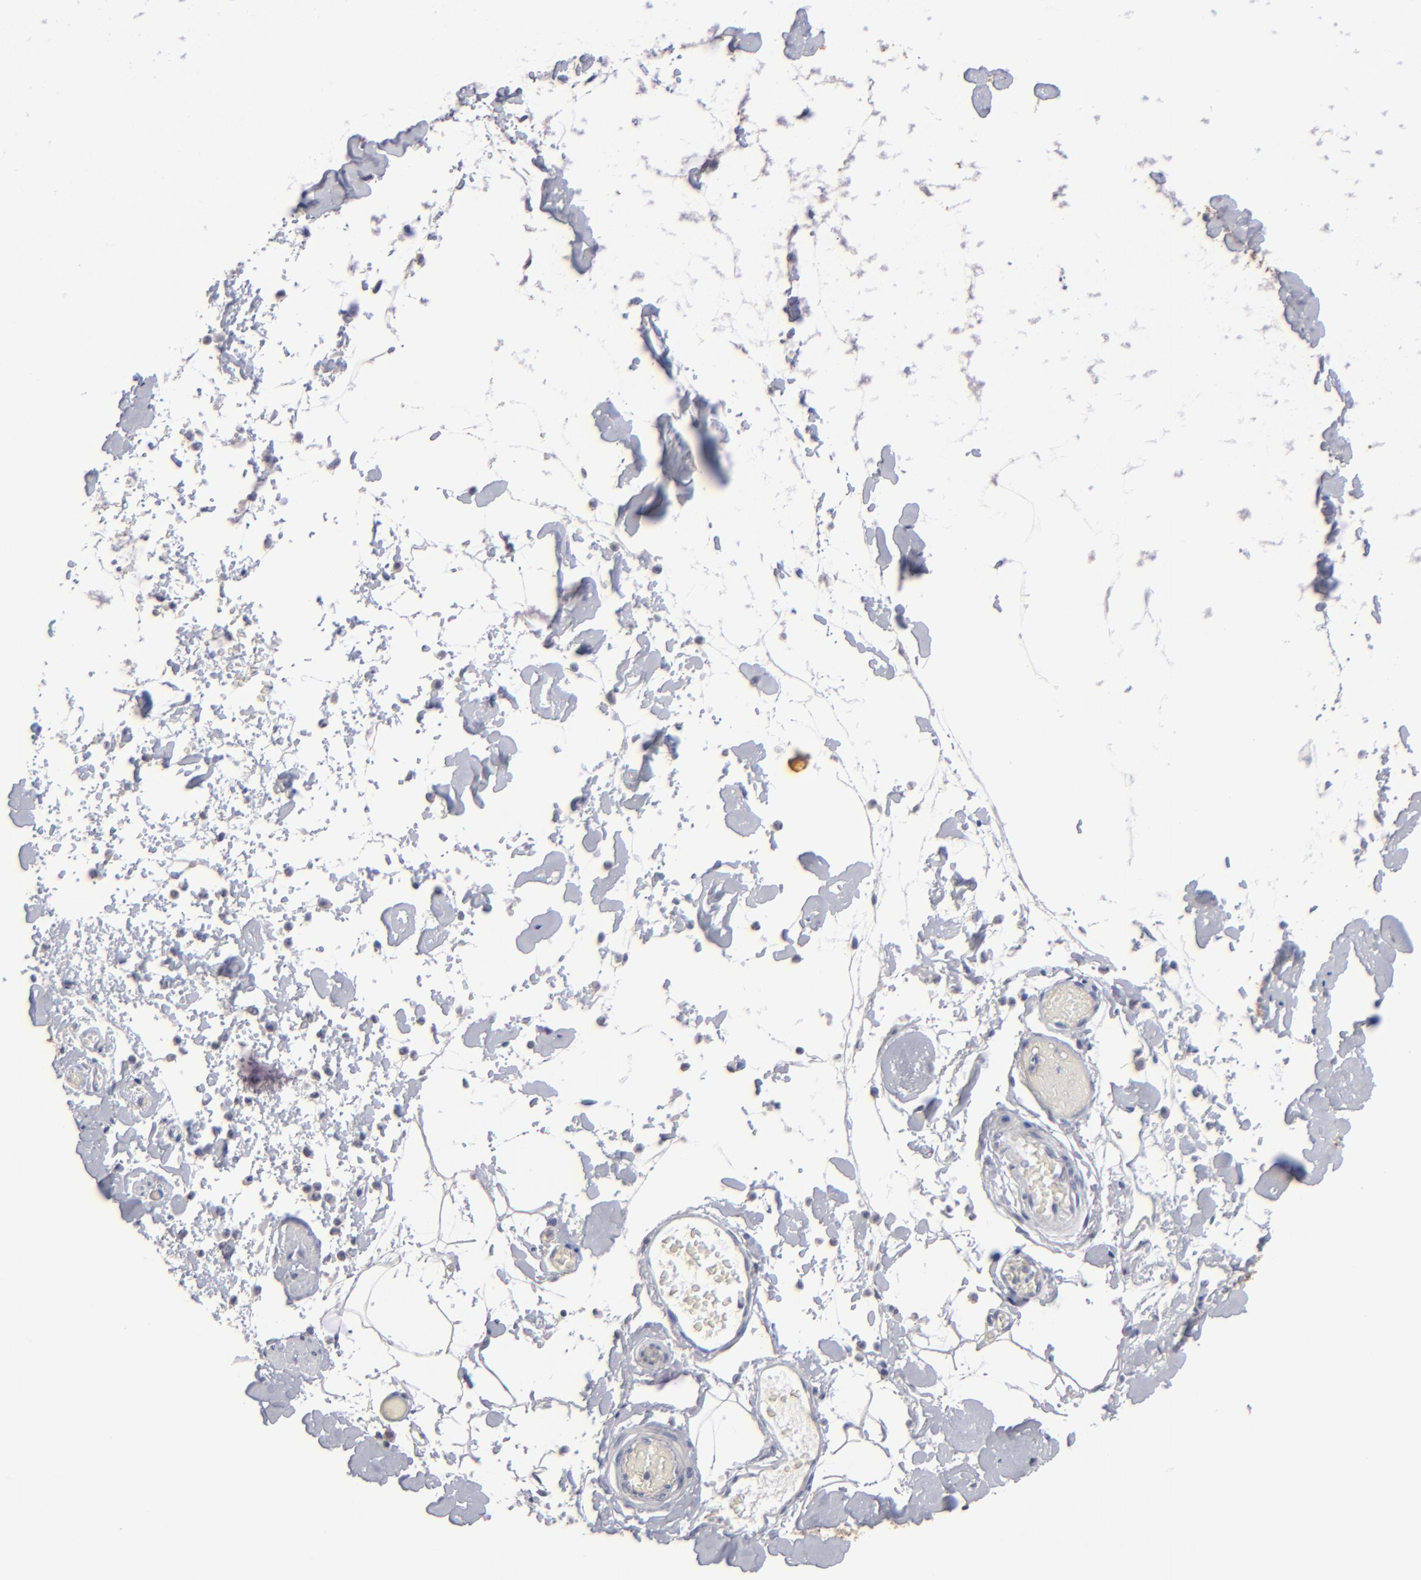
{"staining": {"intensity": "negative", "quantity": "none", "location": "none"}, "tissue": "smooth muscle", "cell_type": "Smooth muscle cells", "image_type": "normal", "snomed": [{"axis": "morphology", "description": "Normal tissue, NOS"}, {"axis": "topography", "description": "Smooth muscle"}, {"axis": "topography", "description": "Colon"}], "caption": "DAB (3,3'-diaminobenzidine) immunohistochemical staining of benign human smooth muscle displays no significant expression in smooth muscle cells. (DAB (3,3'-diaminobenzidine) IHC, high magnification).", "gene": "RPH3A", "patient": {"sex": "male", "age": 67}}